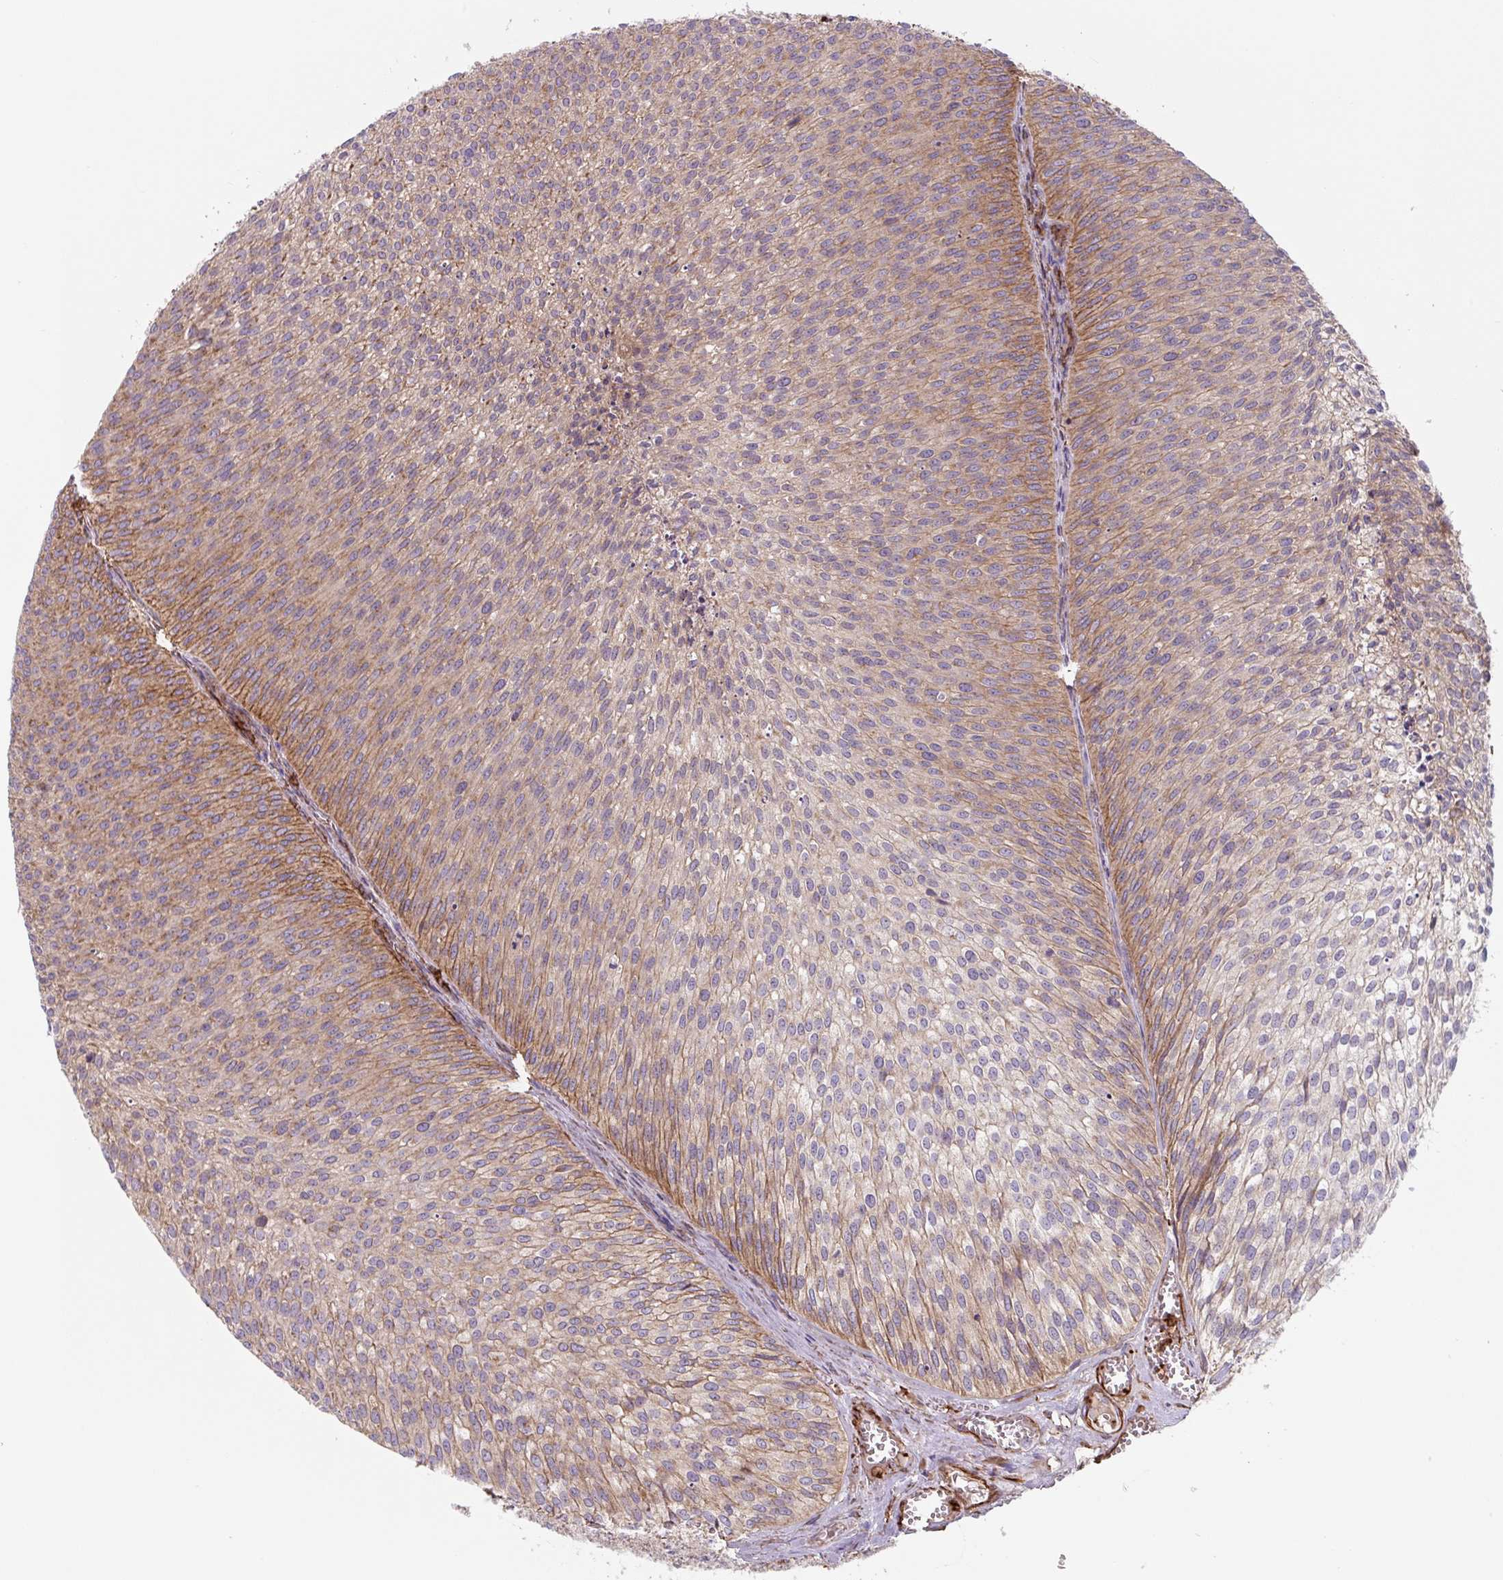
{"staining": {"intensity": "moderate", "quantity": "25%-75%", "location": "cytoplasmic/membranous"}, "tissue": "urothelial cancer", "cell_type": "Tumor cells", "image_type": "cancer", "snomed": [{"axis": "morphology", "description": "Urothelial carcinoma, Low grade"}, {"axis": "topography", "description": "Urinary bladder"}], "caption": "Immunohistochemical staining of human low-grade urothelial carcinoma shows moderate cytoplasmic/membranous protein expression in approximately 25%-75% of tumor cells.", "gene": "DHFR2", "patient": {"sex": "male", "age": 91}}